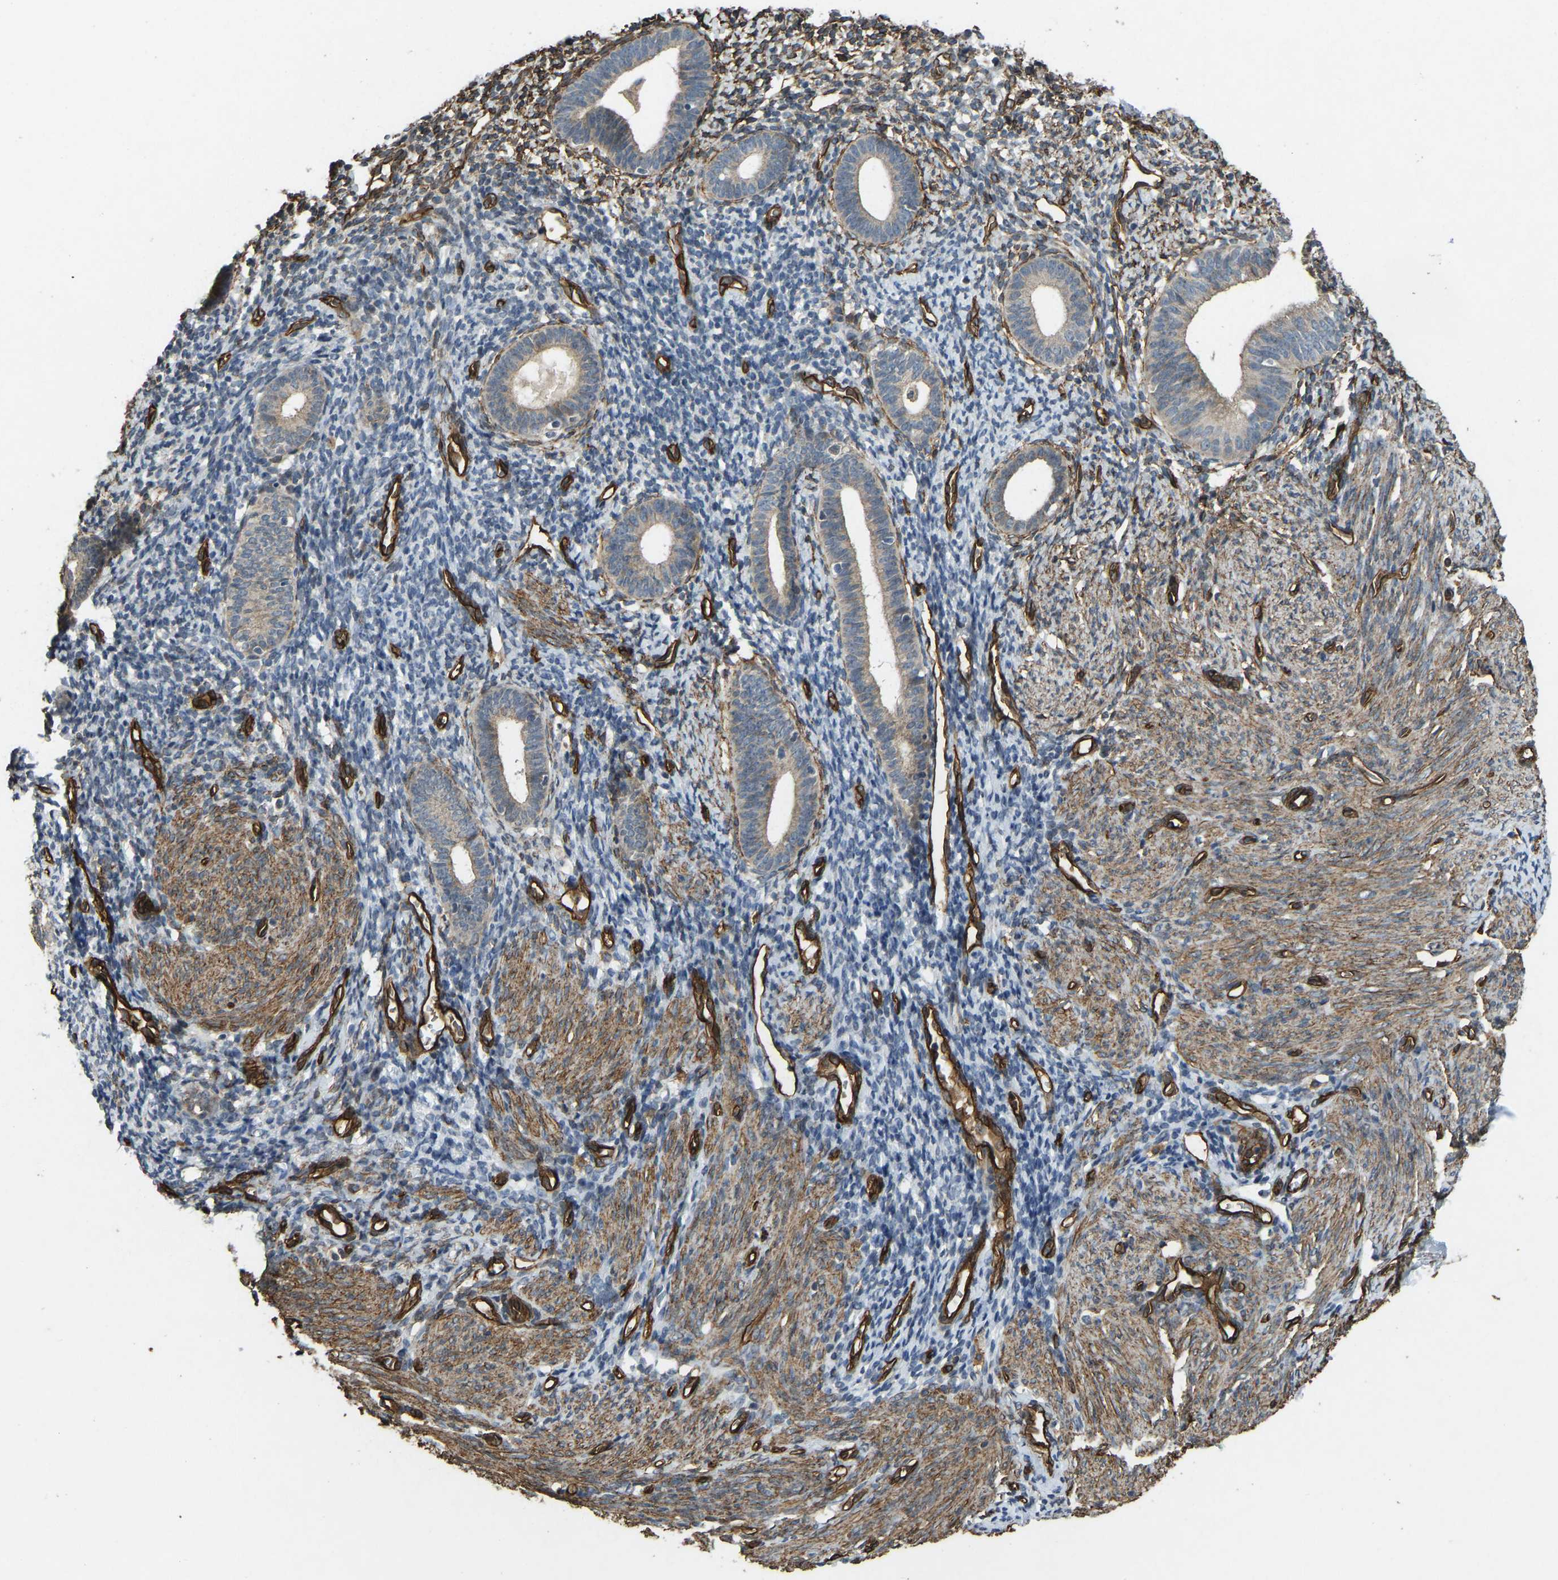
{"staining": {"intensity": "moderate", "quantity": "25%-75%", "location": "cytoplasmic/membranous"}, "tissue": "endometrium", "cell_type": "Cells in endometrial stroma", "image_type": "normal", "snomed": [{"axis": "morphology", "description": "Normal tissue, NOS"}, {"axis": "morphology", "description": "Adenocarcinoma, NOS"}, {"axis": "topography", "description": "Endometrium"}], "caption": "Unremarkable endometrium reveals moderate cytoplasmic/membranous expression in about 25%-75% of cells in endometrial stroma, visualized by immunohistochemistry. (Brightfield microscopy of DAB IHC at high magnification).", "gene": "NMB", "patient": {"sex": "female", "age": 57}}